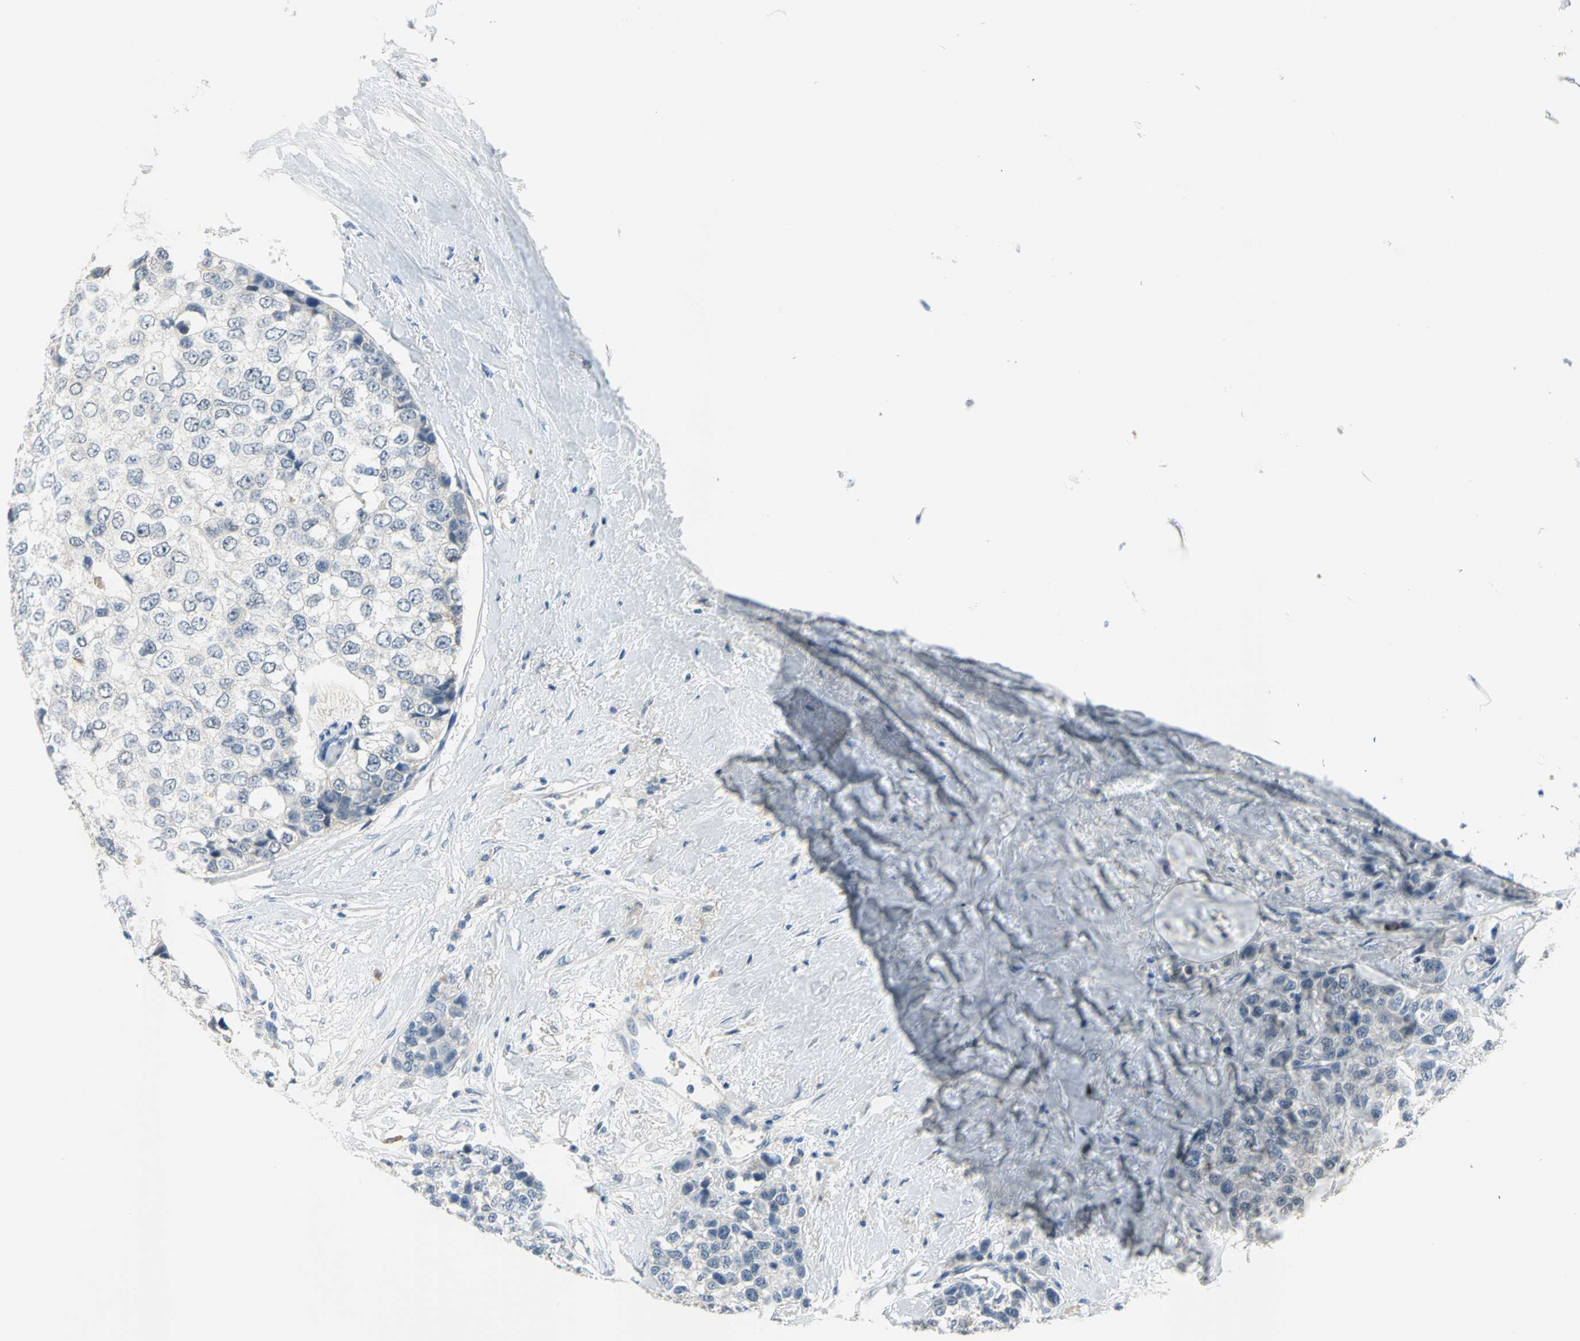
{"staining": {"intensity": "negative", "quantity": "none", "location": "none"}, "tissue": "breast cancer", "cell_type": "Tumor cells", "image_type": "cancer", "snomed": [{"axis": "morphology", "description": "Duct carcinoma"}, {"axis": "topography", "description": "Breast"}], "caption": "This is a micrograph of immunohistochemistry staining of breast infiltrating ductal carcinoma, which shows no staining in tumor cells. (DAB IHC with hematoxylin counter stain).", "gene": "ZIC1", "patient": {"sex": "female", "age": 51}}